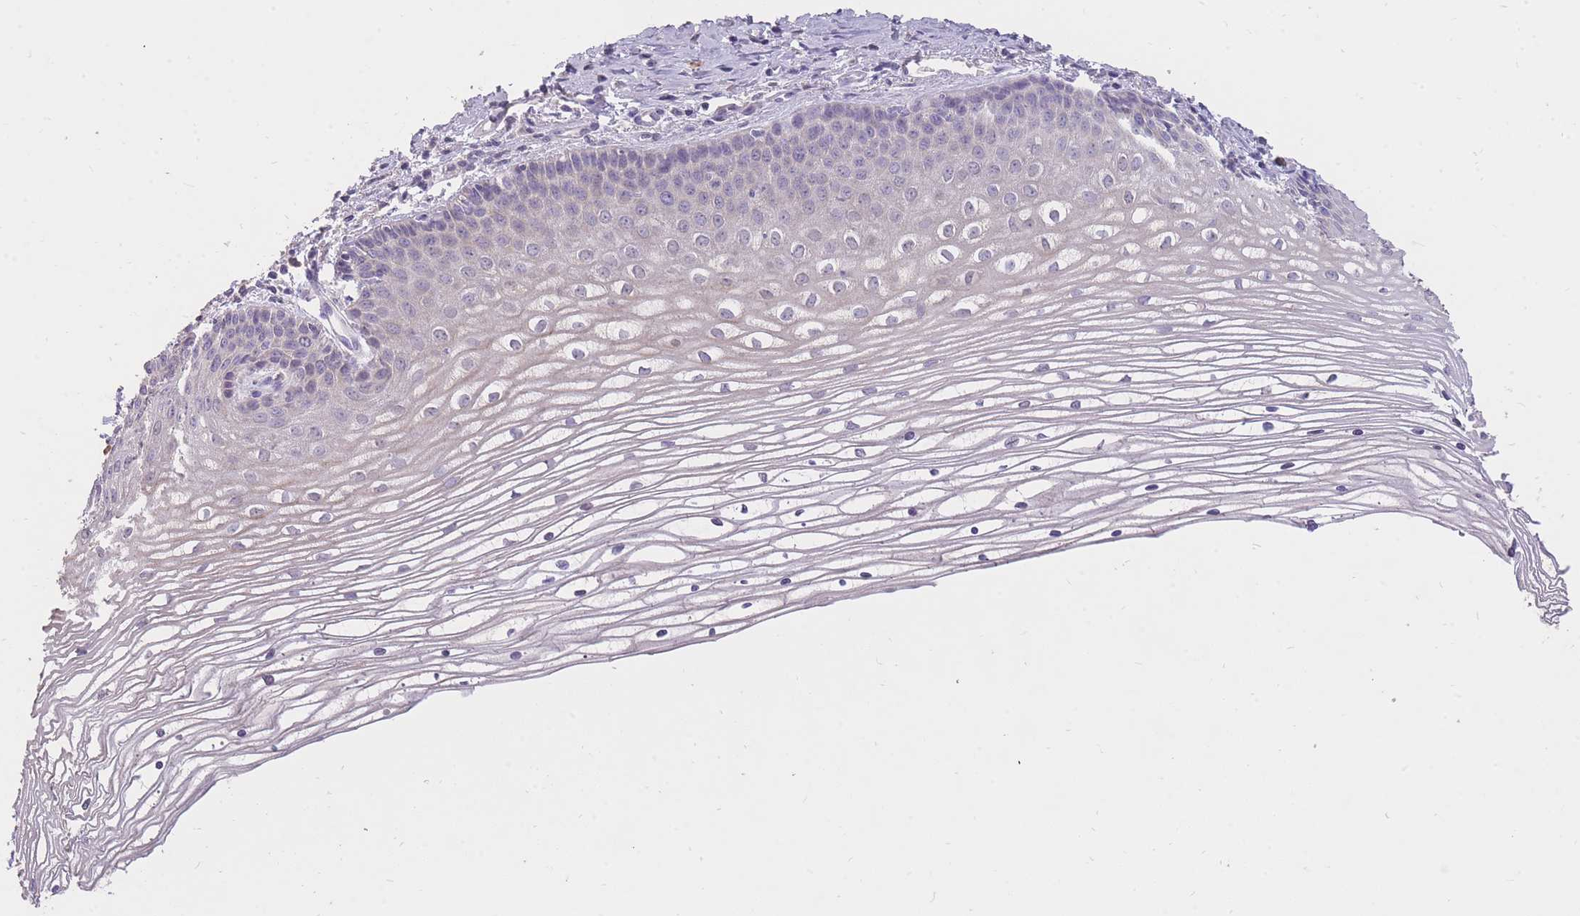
{"staining": {"intensity": "negative", "quantity": "none", "location": "none"}, "tissue": "cervix", "cell_type": "Glandular cells", "image_type": "normal", "snomed": [{"axis": "morphology", "description": "Normal tissue, NOS"}, {"axis": "topography", "description": "Cervix"}], "caption": "Immunohistochemistry (IHC) micrograph of unremarkable cervix stained for a protein (brown), which displays no positivity in glandular cells. Brightfield microscopy of immunohistochemistry stained with DAB (3,3'-diaminobenzidine) (brown) and hematoxylin (blue), captured at high magnification.", "gene": "FRG2B", "patient": {"sex": "female", "age": 47}}